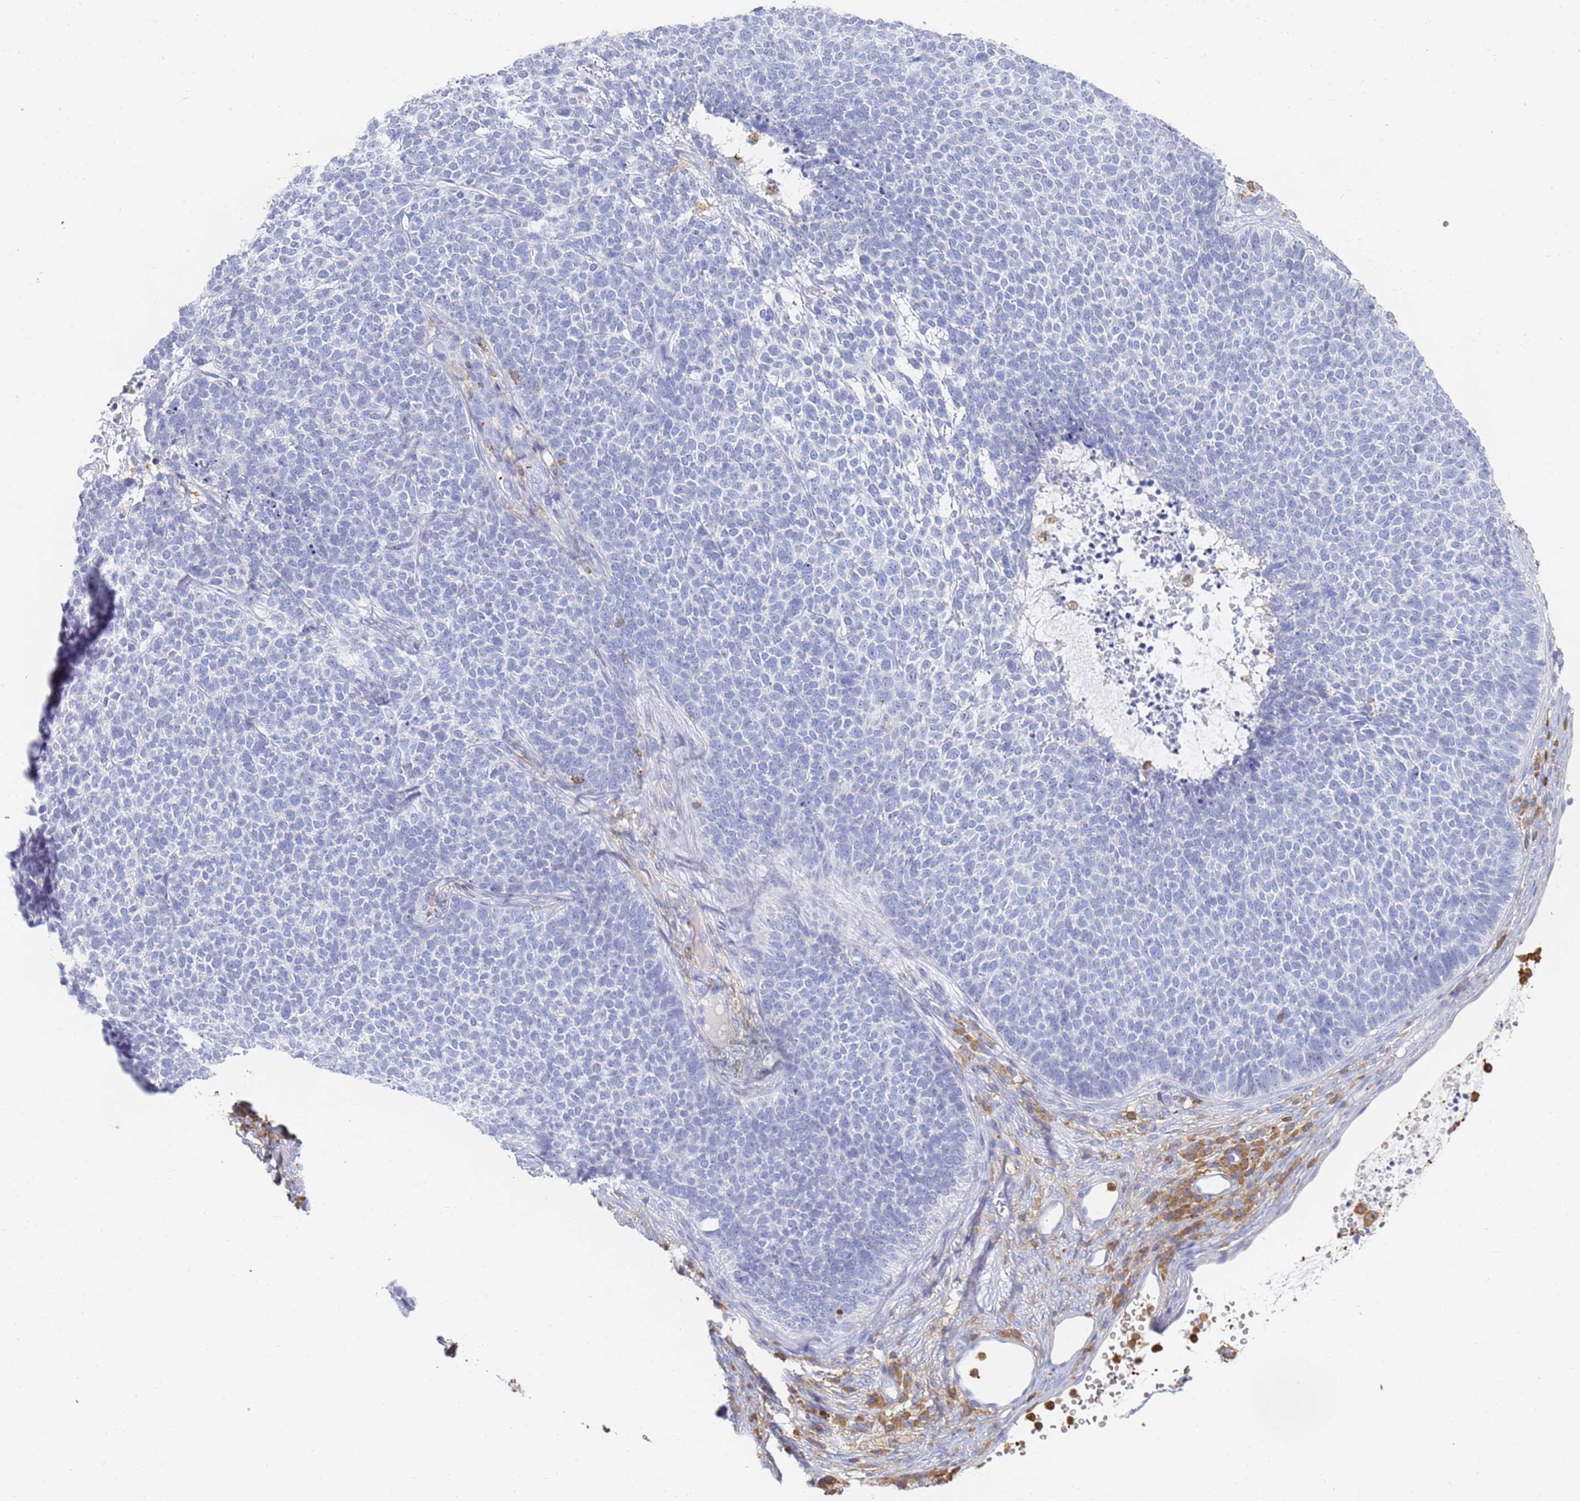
{"staining": {"intensity": "negative", "quantity": "none", "location": "none"}, "tissue": "skin cancer", "cell_type": "Tumor cells", "image_type": "cancer", "snomed": [{"axis": "morphology", "description": "Basal cell carcinoma"}, {"axis": "topography", "description": "Skin"}], "caption": "Immunohistochemistry micrograph of neoplastic tissue: human skin cancer (basal cell carcinoma) stained with DAB shows no significant protein positivity in tumor cells.", "gene": "BIN2", "patient": {"sex": "female", "age": 84}}